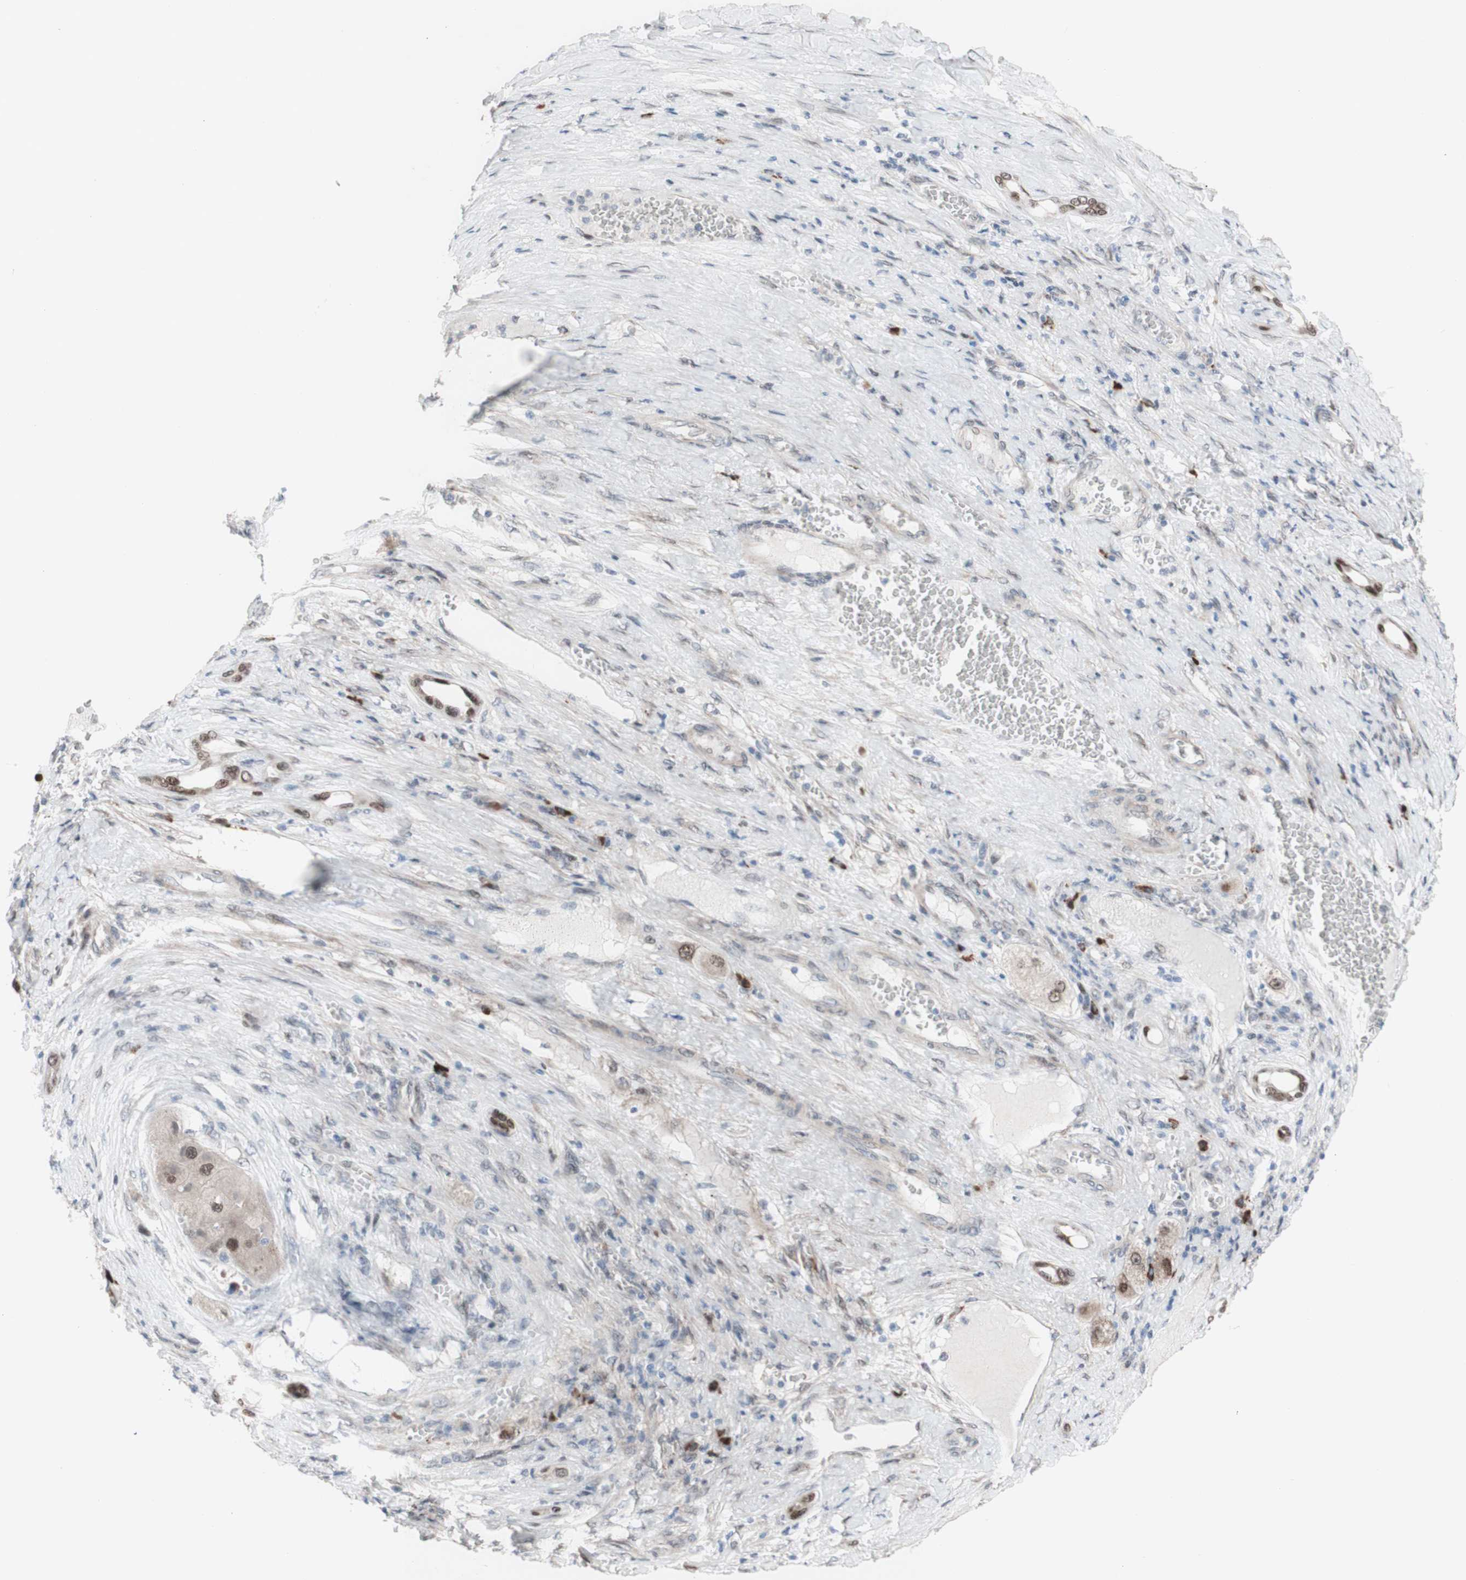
{"staining": {"intensity": "moderate", "quantity": ">75%", "location": "nuclear"}, "tissue": "liver cancer", "cell_type": "Tumor cells", "image_type": "cancer", "snomed": [{"axis": "morphology", "description": "Carcinoma, Hepatocellular, NOS"}, {"axis": "topography", "description": "Liver"}], "caption": "Hepatocellular carcinoma (liver) stained with DAB immunohistochemistry (IHC) displays medium levels of moderate nuclear positivity in about >75% of tumor cells.", "gene": "PHTF2", "patient": {"sex": "female", "age": 73}}